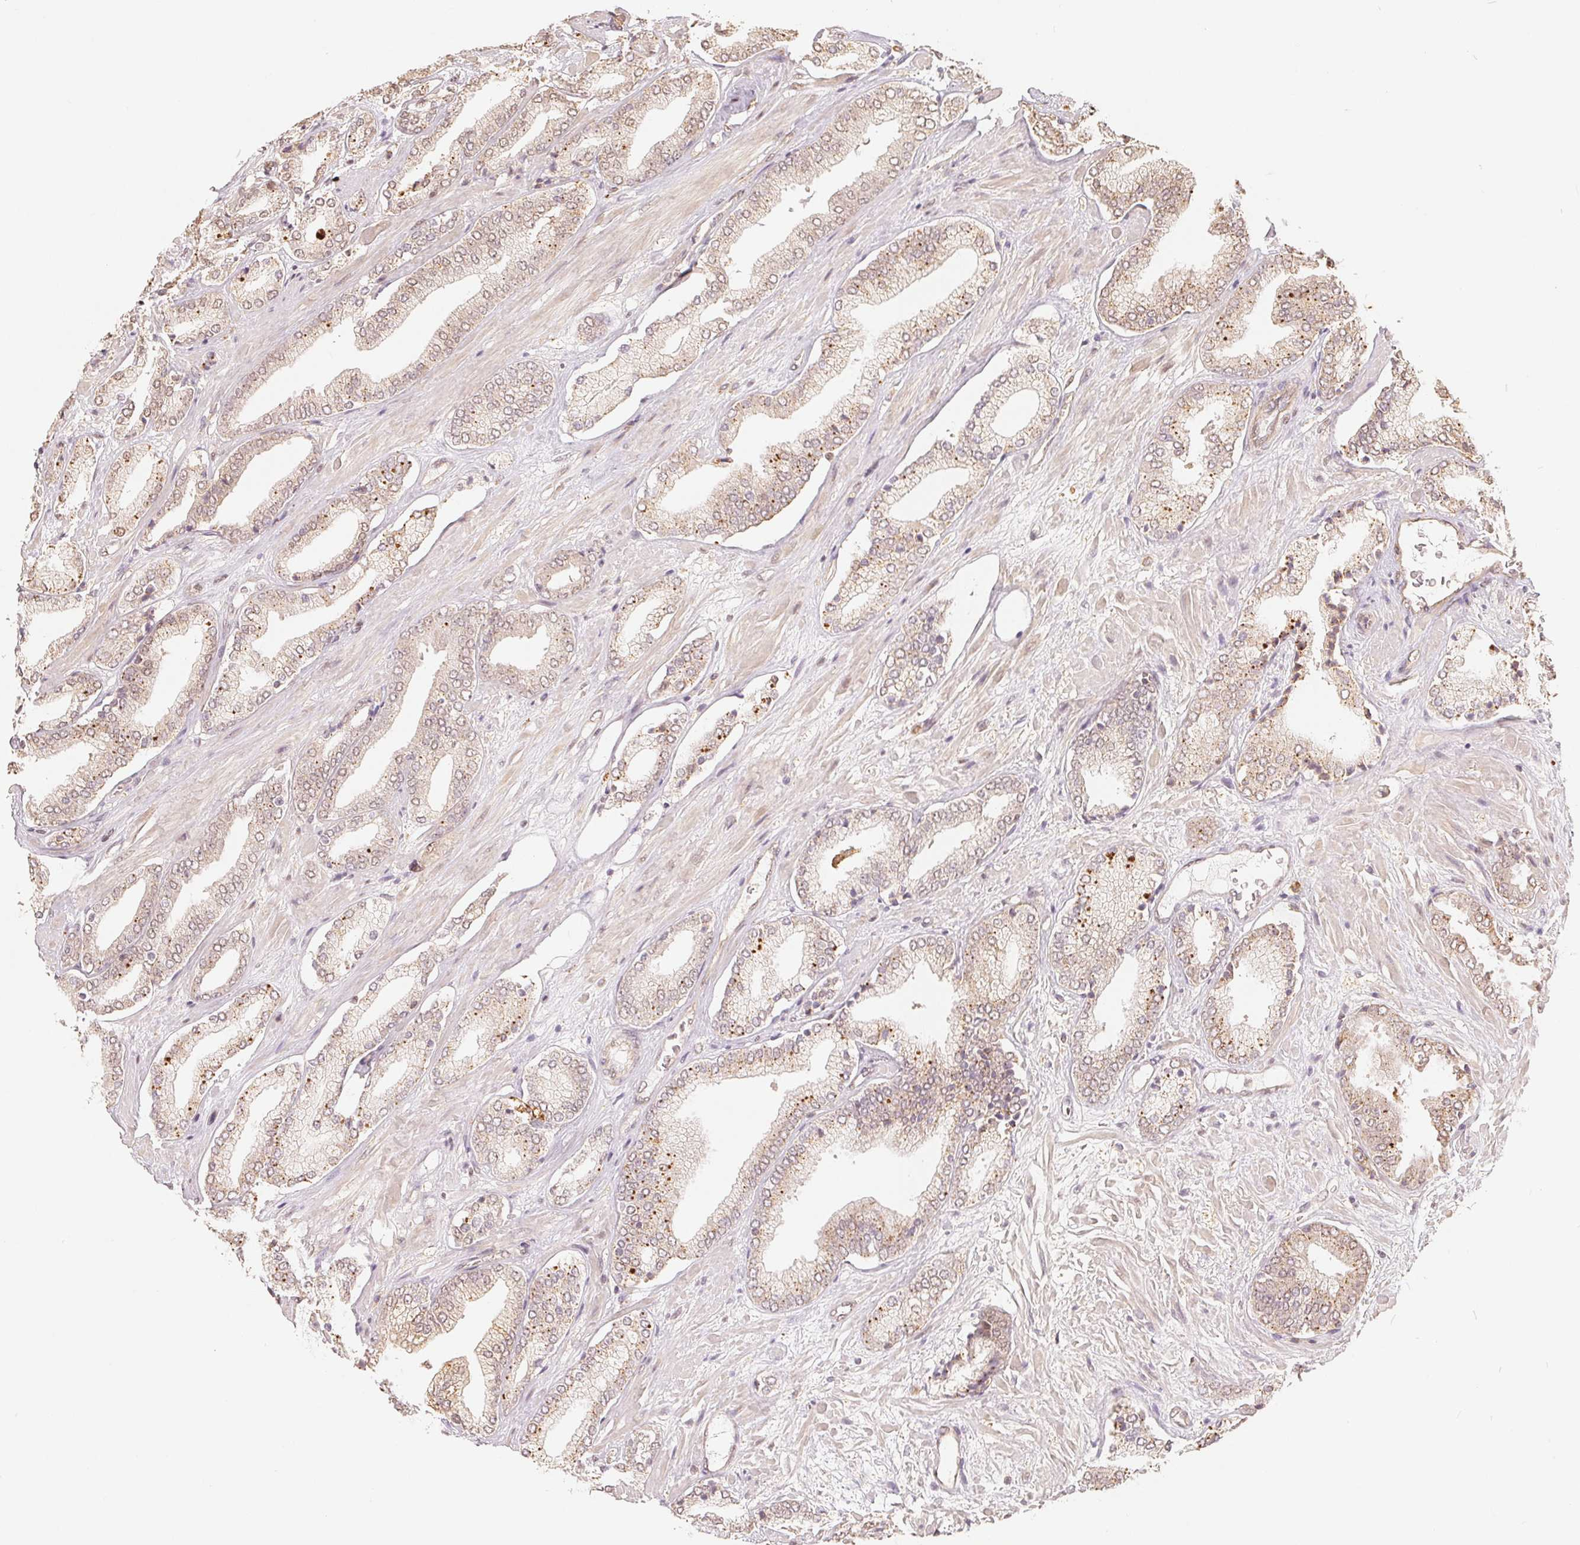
{"staining": {"intensity": "weak", "quantity": "<25%", "location": "nuclear"}, "tissue": "prostate cancer", "cell_type": "Tumor cells", "image_type": "cancer", "snomed": [{"axis": "morphology", "description": "Adenocarcinoma, High grade"}, {"axis": "topography", "description": "Prostate"}], "caption": "Protein analysis of prostate high-grade adenocarcinoma reveals no significant positivity in tumor cells.", "gene": "GUSB", "patient": {"sex": "male", "age": 56}}